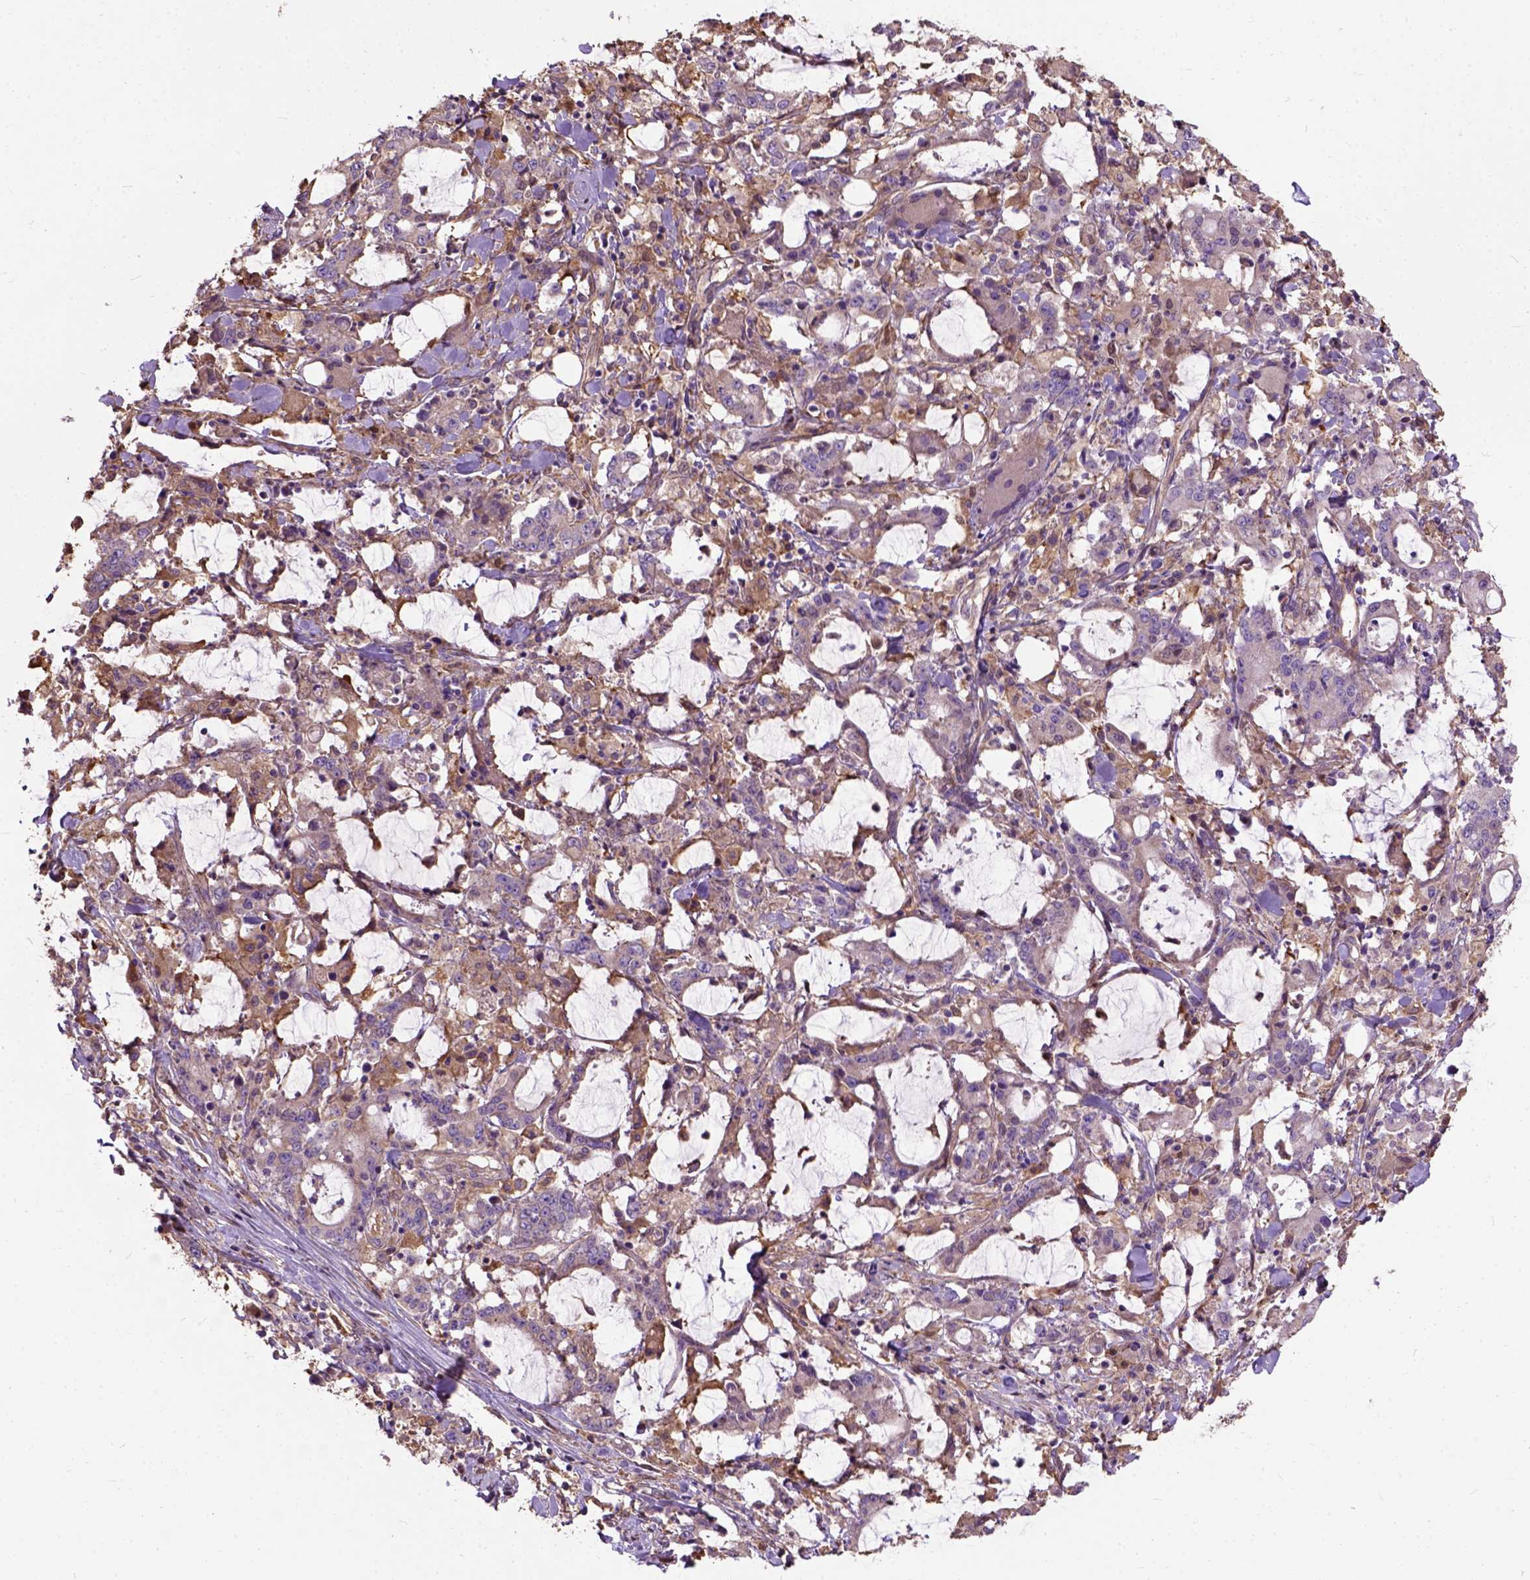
{"staining": {"intensity": "weak", "quantity": "25%-75%", "location": "cytoplasmic/membranous"}, "tissue": "stomach cancer", "cell_type": "Tumor cells", "image_type": "cancer", "snomed": [{"axis": "morphology", "description": "Adenocarcinoma, NOS"}, {"axis": "topography", "description": "Stomach, upper"}], "caption": "Immunohistochemical staining of human stomach cancer (adenocarcinoma) demonstrates low levels of weak cytoplasmic/membranous staining in approximately 25%-75% of tumor cells.", "gene": "SEMA4F", "patient": {"sex": "male", "age": 68}}